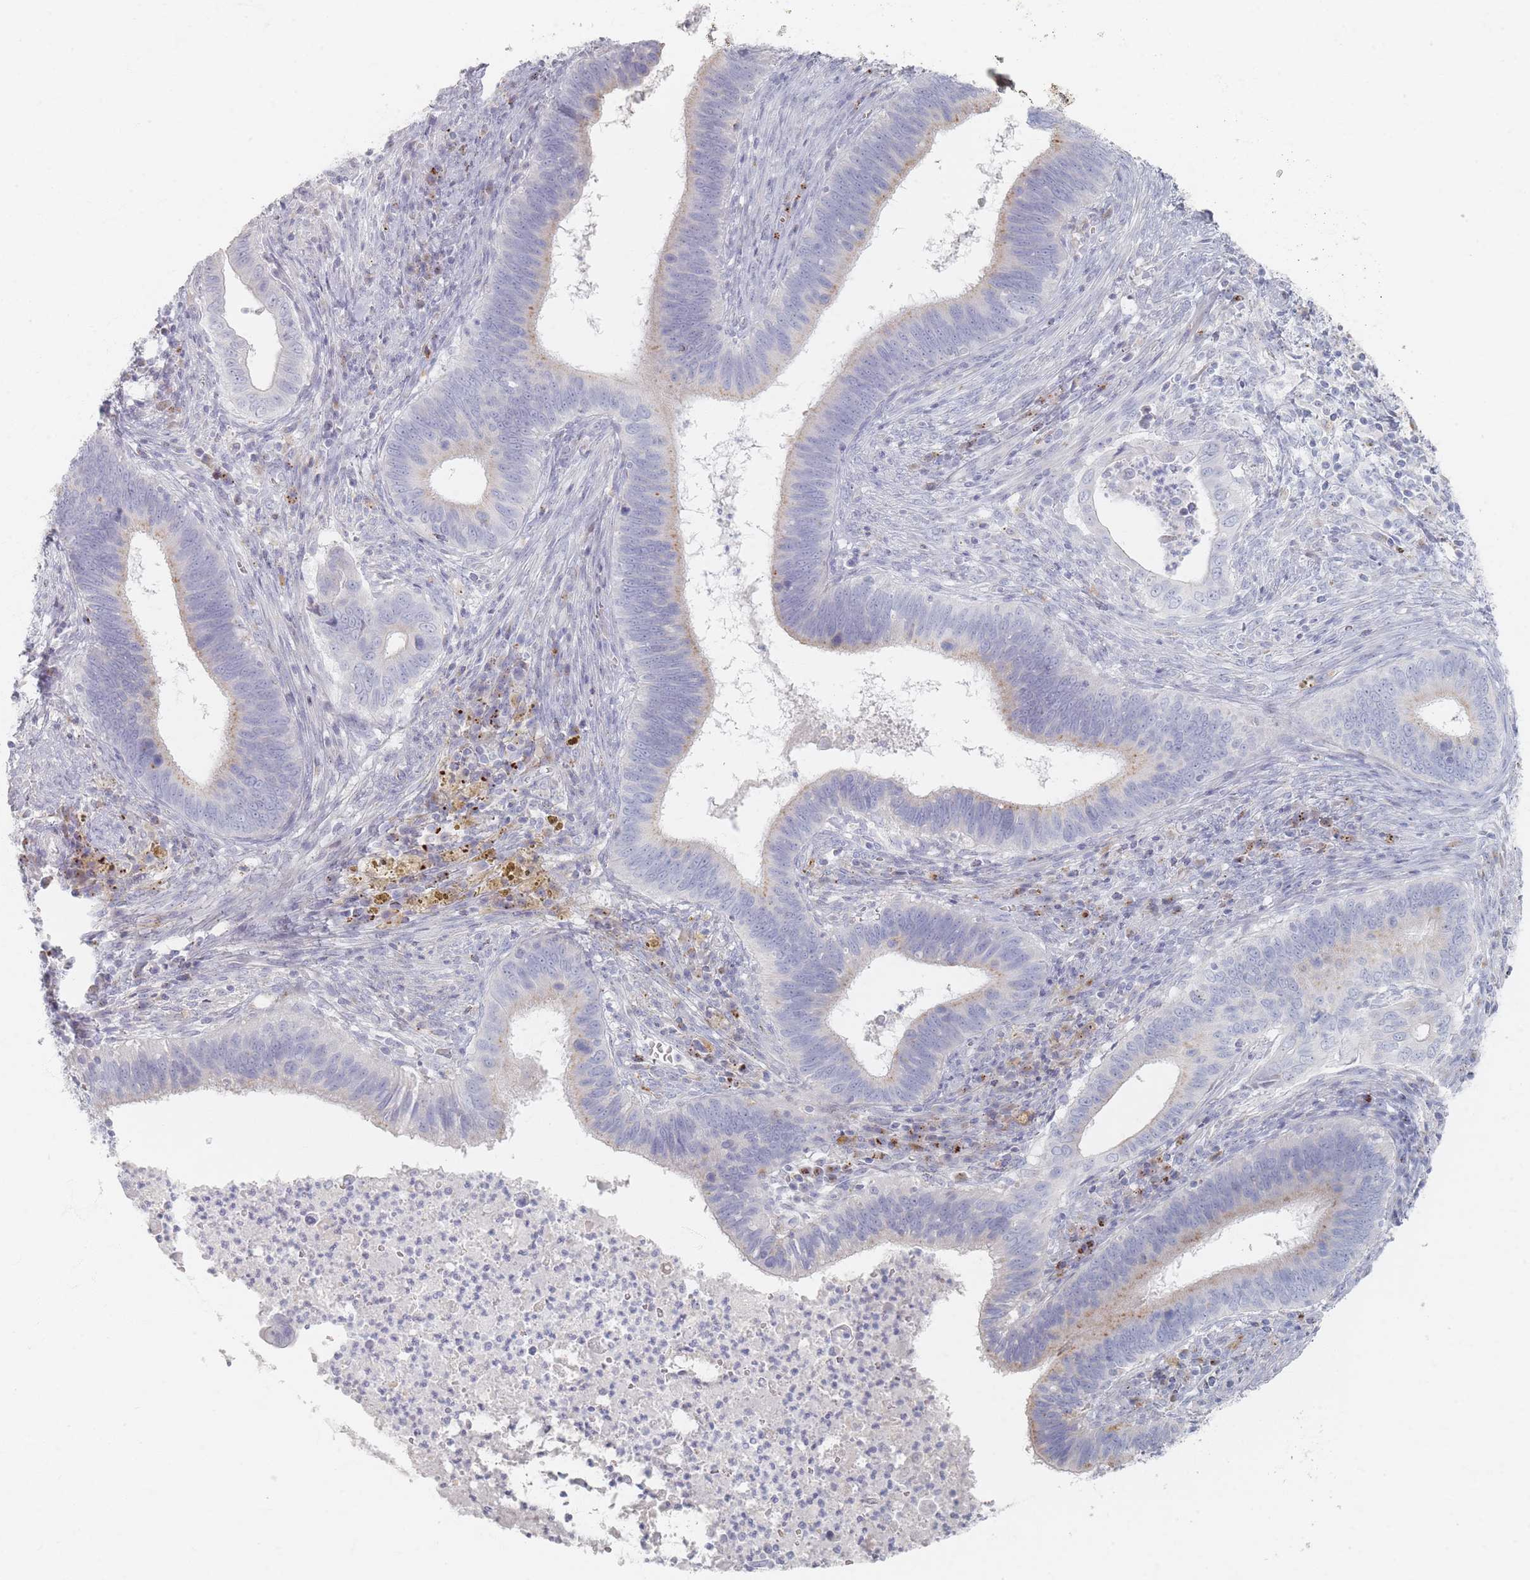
{"staining": {"intensity": "weak", "quantity": "25%-75%", "location": "cytoplasmic/membranous"}, "tissue": "cervical cancer", "cell_type": "Tumor cells", "image_type": "cancer", "snomed": [{"axis": "morphology", "description": "Adenocarcinoma, NOS"}, {"axis": "topography", "description": "Cervix"}], "caption": "IHC photomicrograph of neoplastic tissue: cervical adenocarcinoma stained using immunohistochemistry (IHC) exhibits low levels of weak protein expression localized specifically in the cytoplasmic/membranous of tumor cells, appearing as a cytoplasmic/membranous brown color.", "gene": "SLC2A11", "patient": {"sex": "female", "age": 42}}